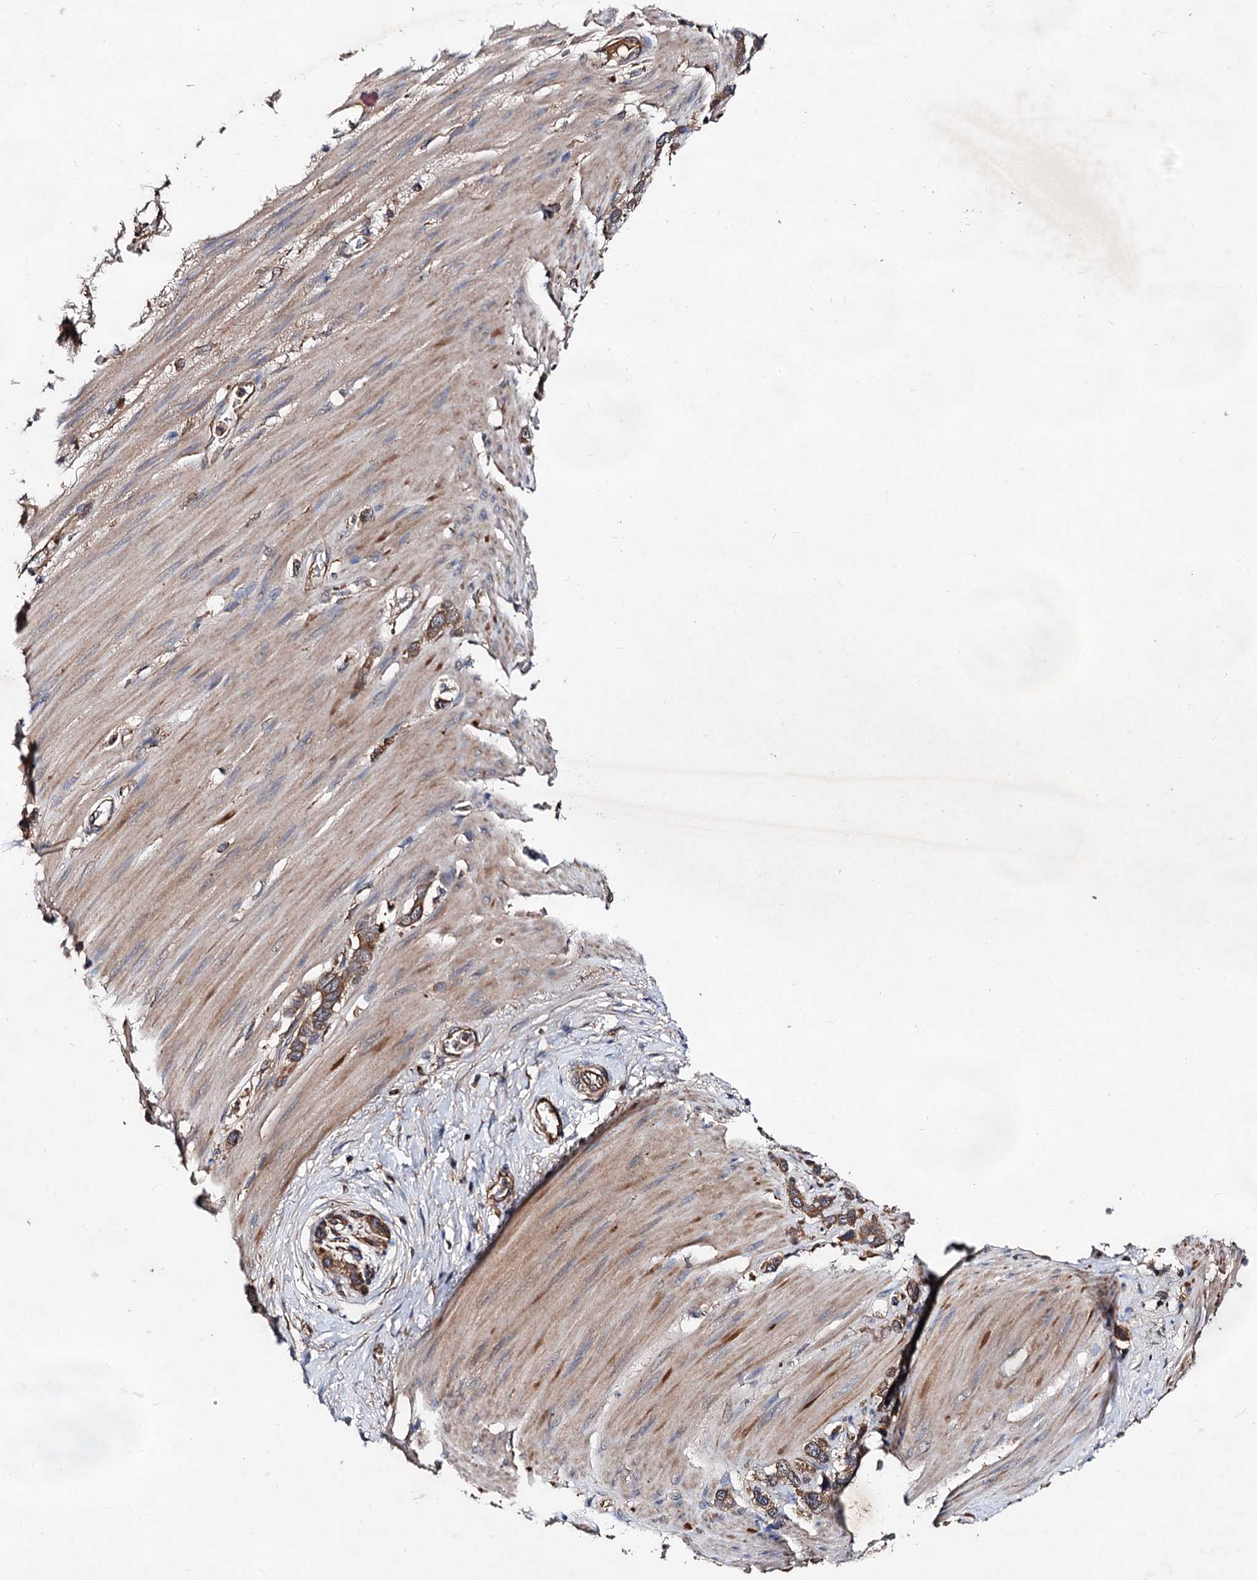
{"staining": {"intensity": "moderate", "quantity": ">75%", "location": "cytoplasmic/membranous"}, "tissue": "stomach cancer", "cell_type": "Tumor cells", "image_type": "cancer", "snomed": [{"axis": "morphology", "description": "Adenocarcinoma, NOS"}, {"axis": "morphology", "description": "Adenocarcinoma, High grade"}, {"axis": "topography", "description": "Stomach, upper"}, {"axis": "topography", "description": "Stomach, lower"}], "caption": "Stomach cancer (high-grade adenocarcinoma) stained with a protein marker shows moderate staining in tumor cells.", "gene": "TEX9", "patient": {"sex": "female", "age": 65}}